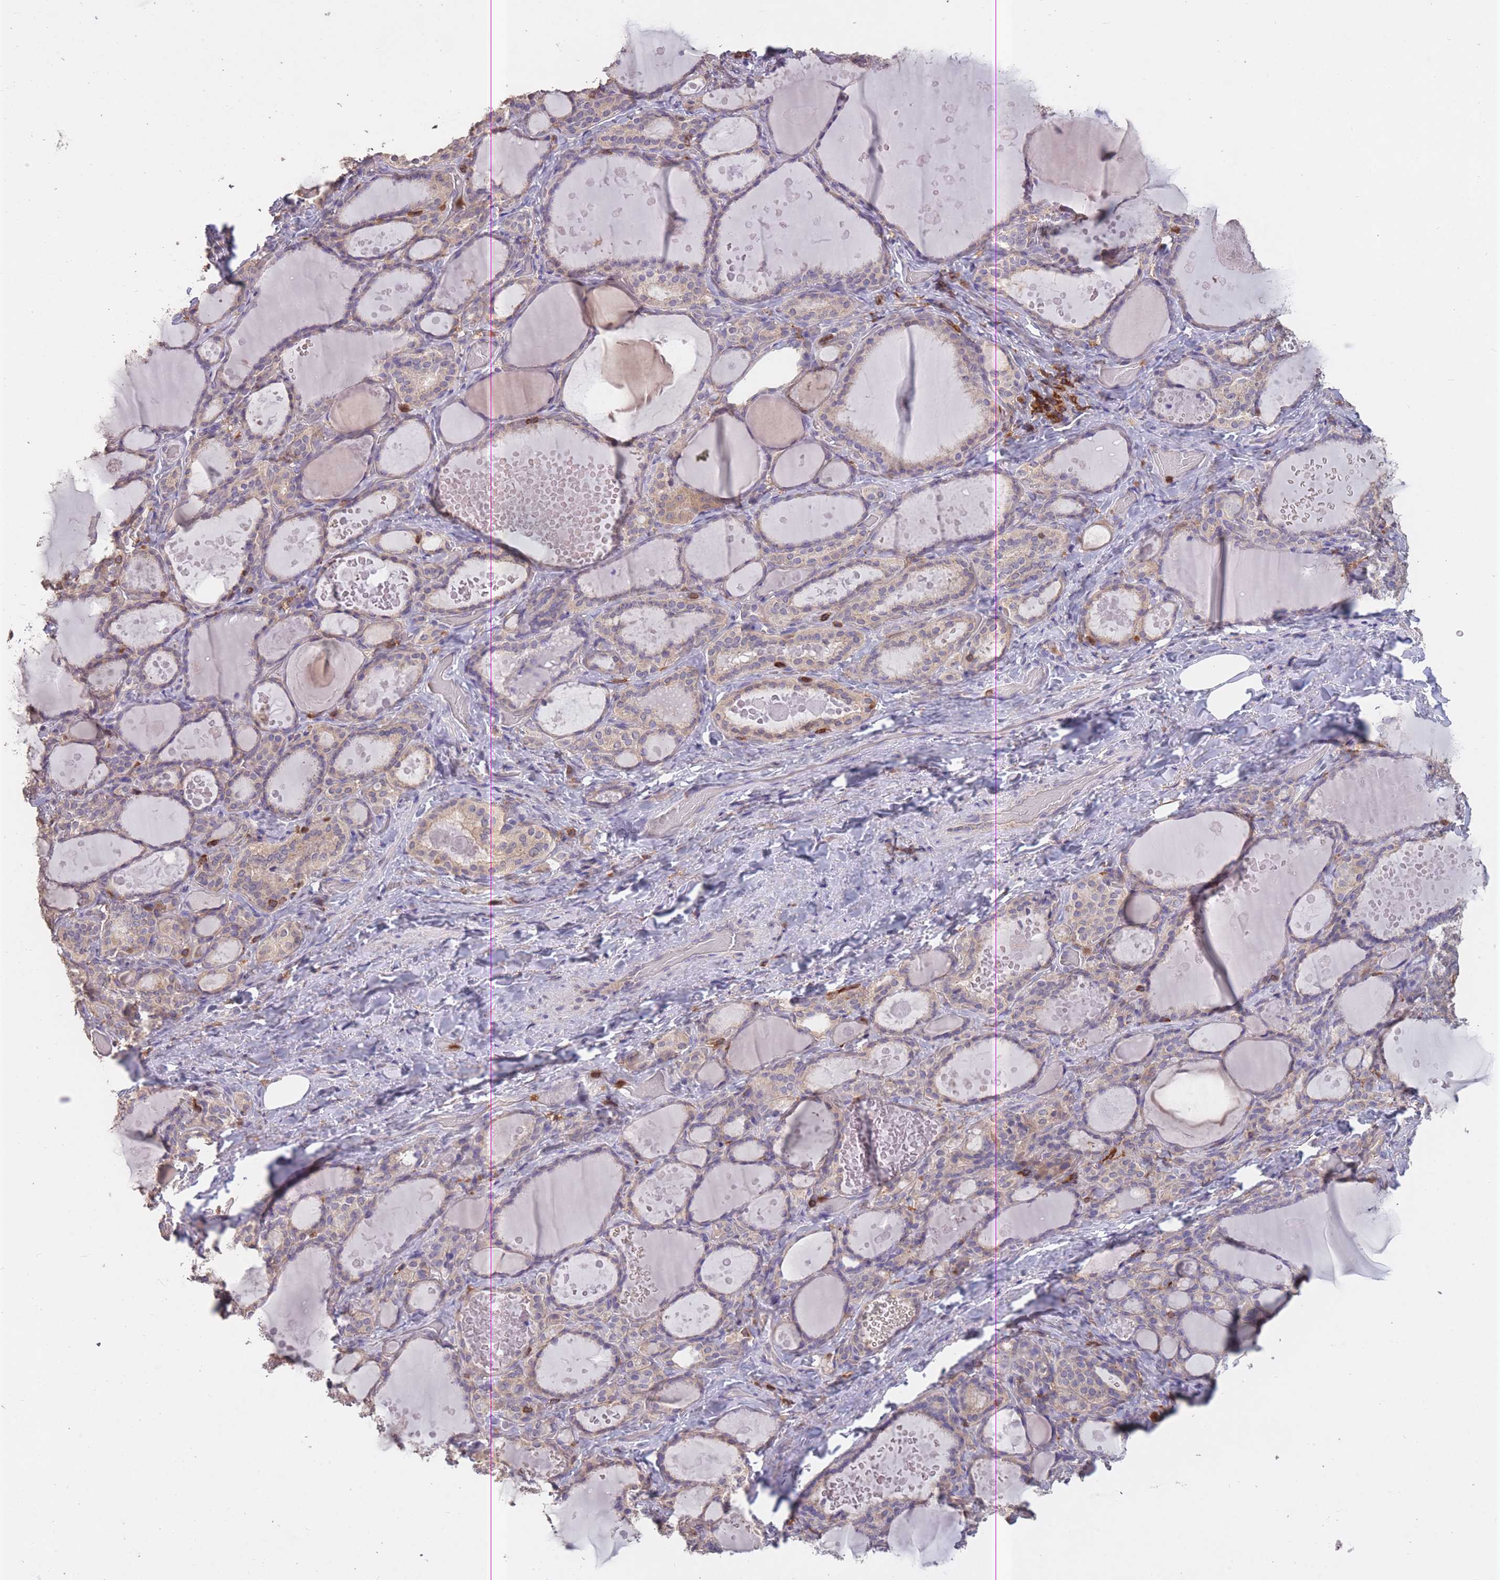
{"staining": {"intensity": "negative", "quantity": "none", "location": "none"}, "tissue": "thyroid gland", "cell_type": "Glandular cells", "image_type": "normal", "snomed": [{"axis": "morphology", "description": "Normal tissue, NOS"}, {"axis": "topography", "description": "Thyroid gland"}], "caption": "Immunohistochemical staining of benign thyroid gland demonstrates no significant staining in glandular cells.", "gene": "GMIP", "patient": {"sex": "female", "age": 46}}